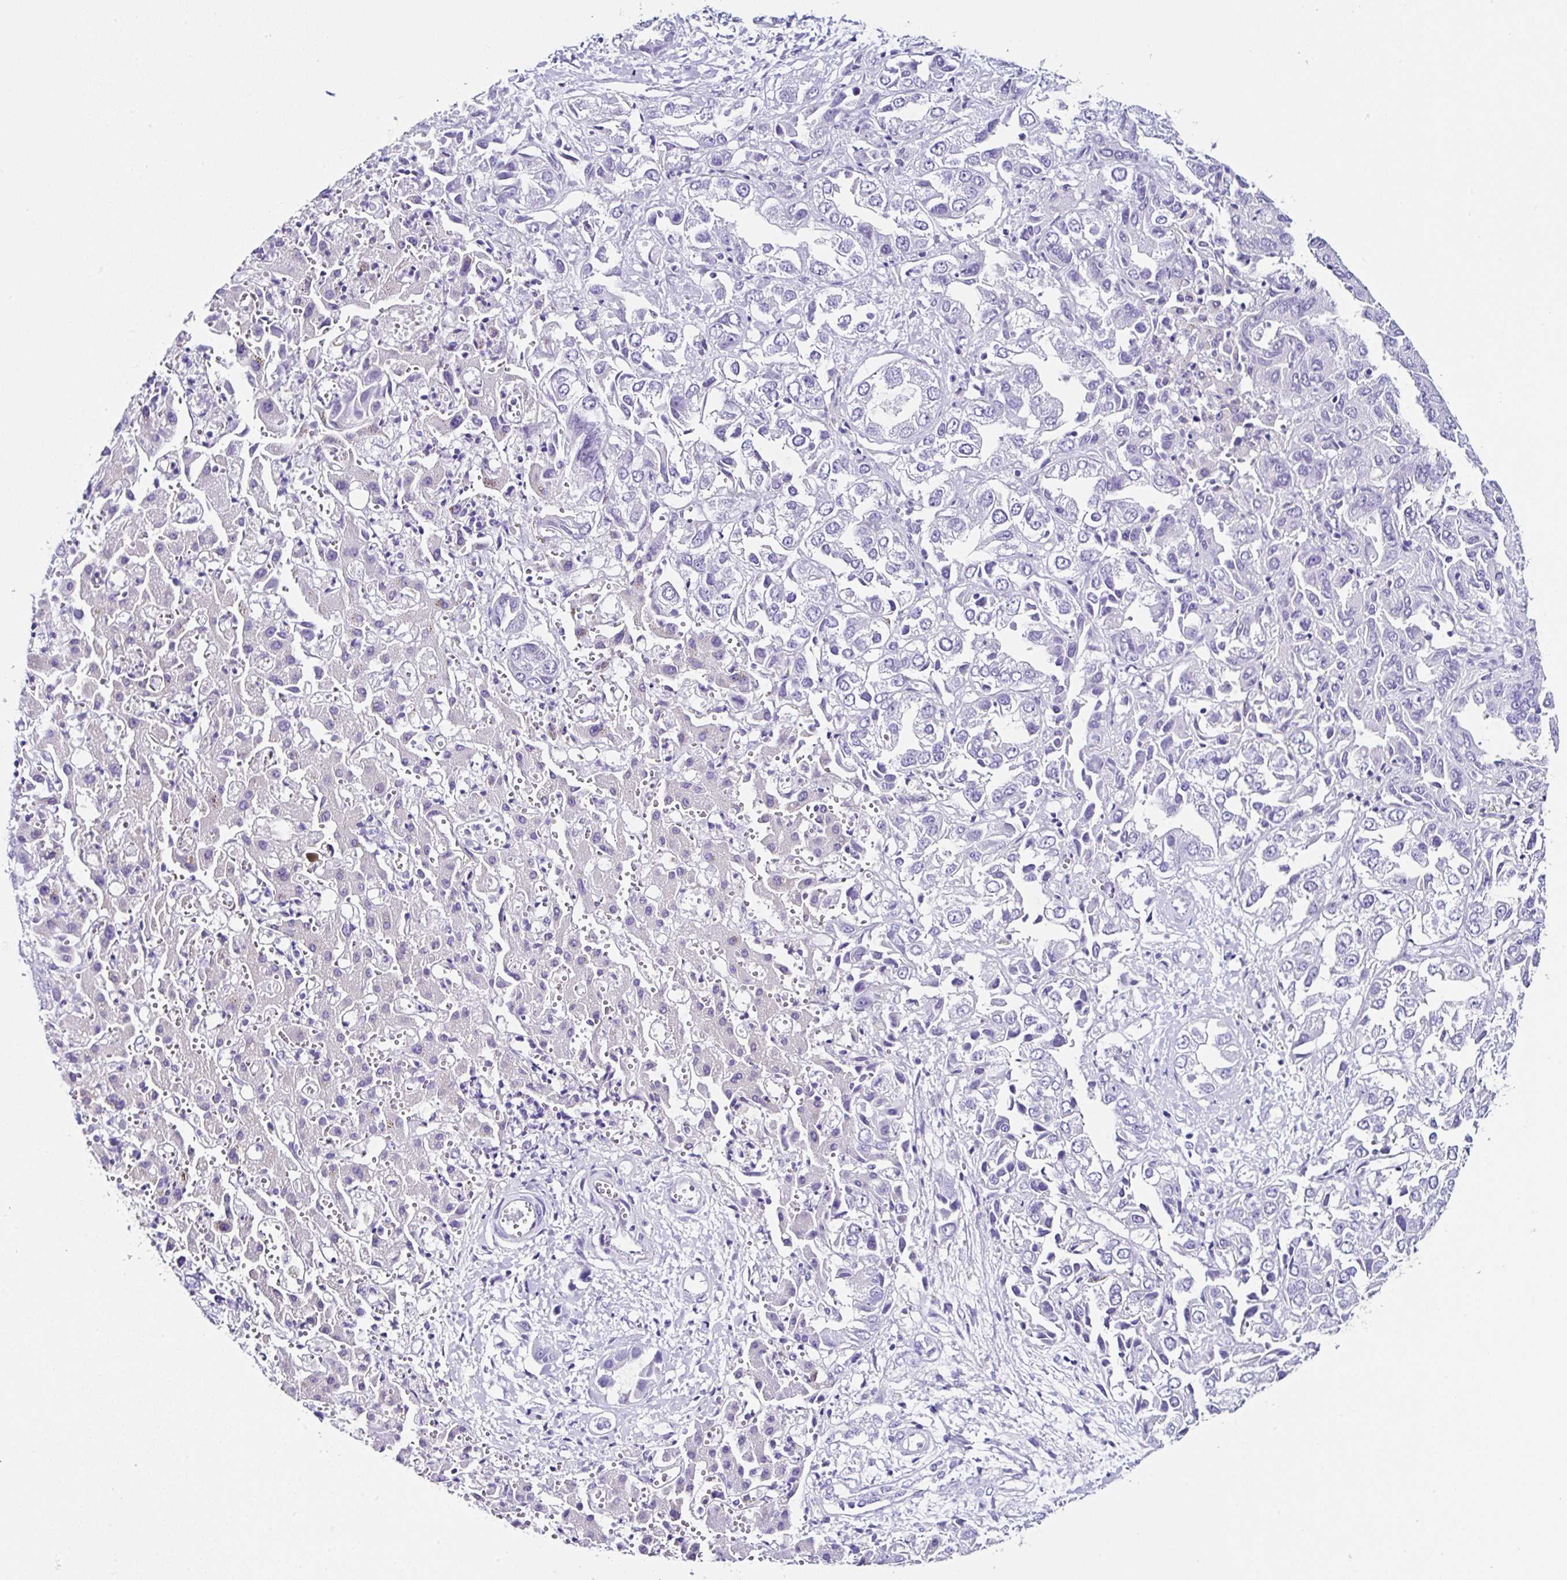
{"staining": {"intensity": "negative", "quantity": "none", "location": "none"}, "tissue": "liver cancer", "cell_type": "Tumor cells", "image_type": "cancer", "snomed": [{"axis": "morphology", "description": "Cholangiocarcinoma"}, {"axis": "topography", "description": "Liver"}], "caption": "Immunohistochemical staining of liver cancer displays no significant positivity in tumor cells.", "gene": "UGT3A1", "patient": {"sex": "female", "age": 52}}